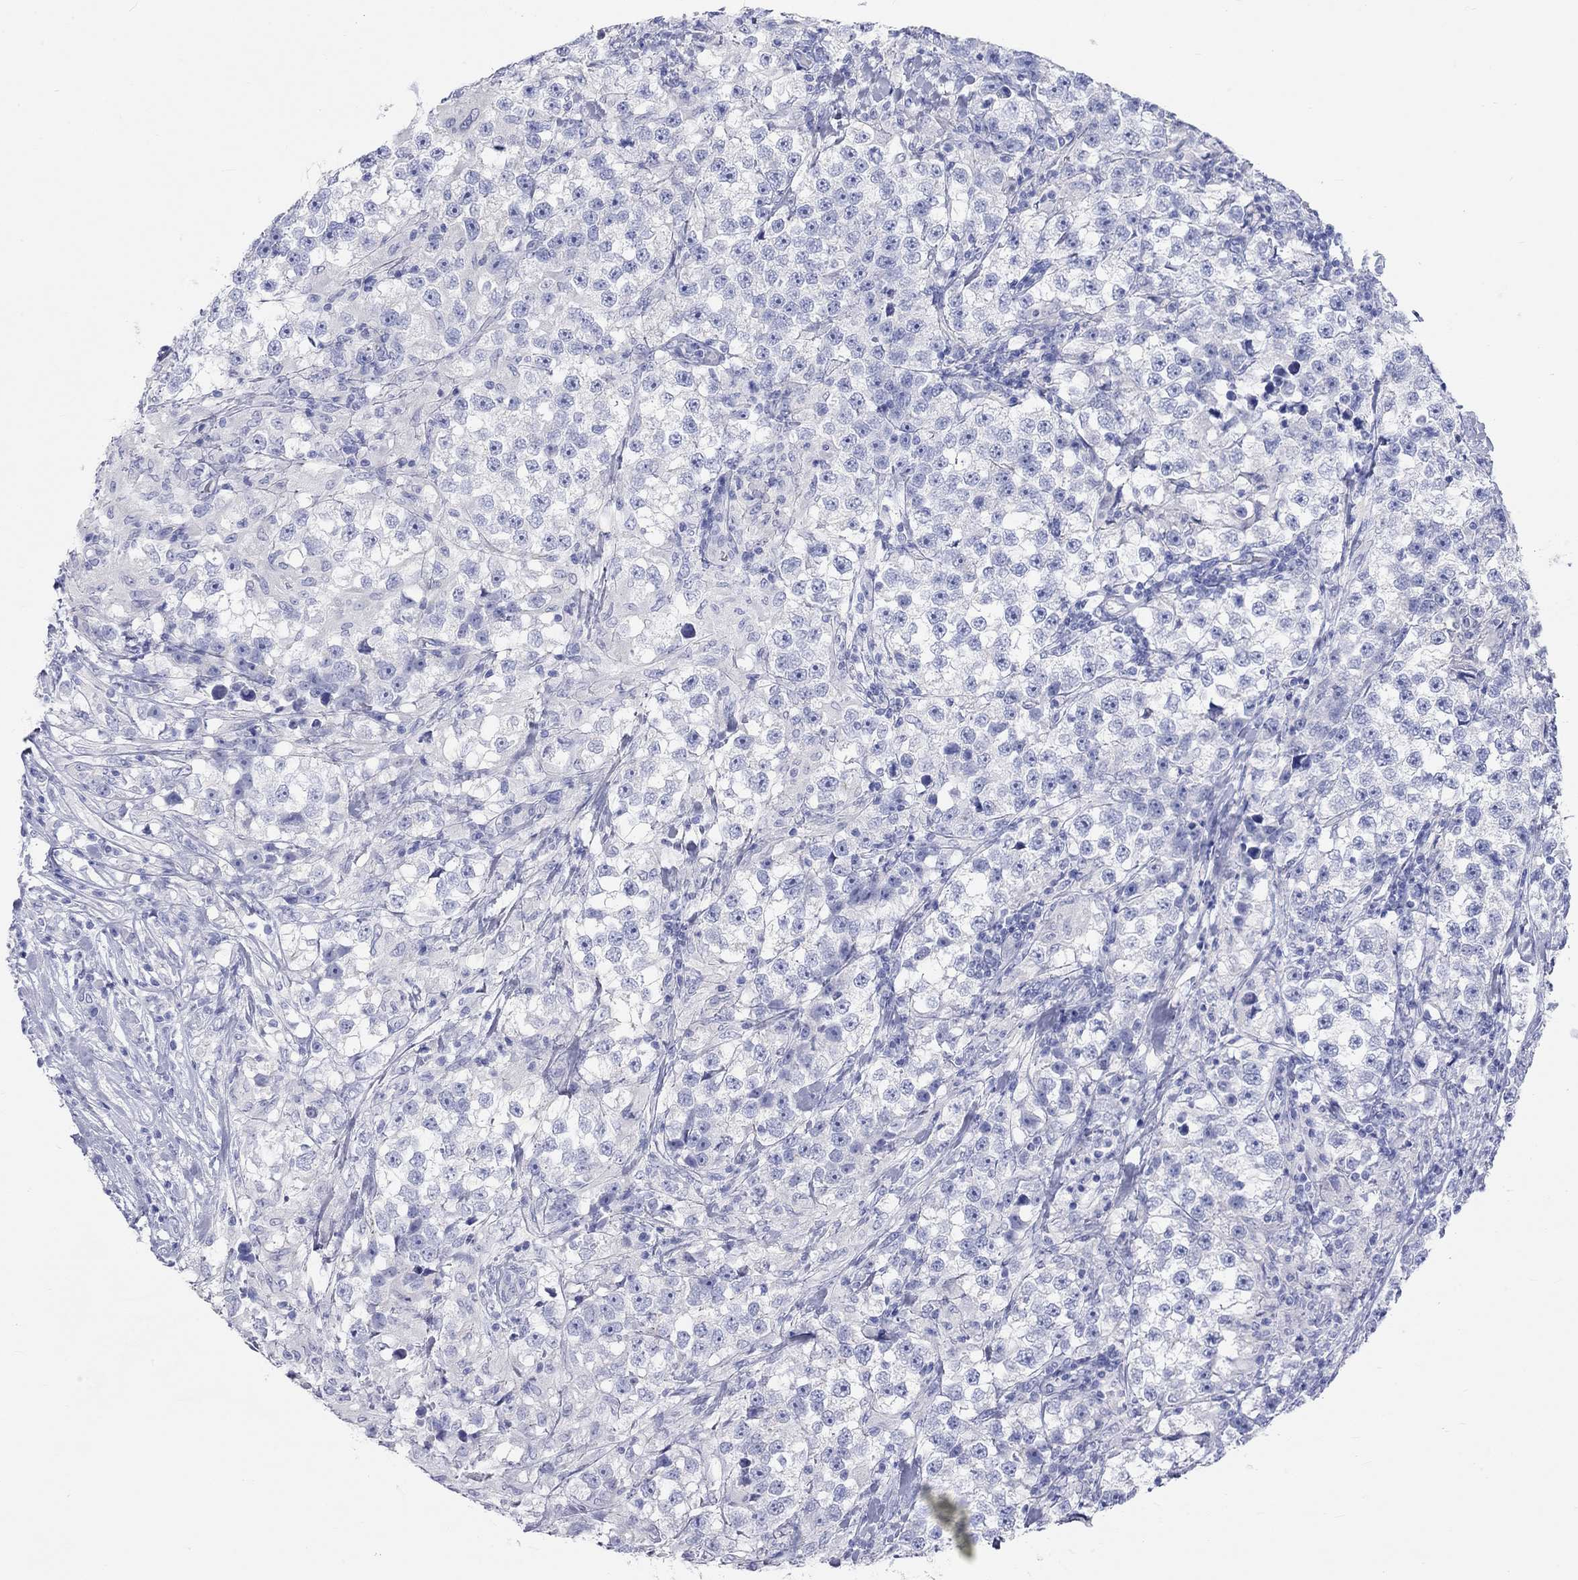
{"staining": {"intensity": "negative", "quantity": "none", "location": "none"}, "tissue": "testis cancer", "cell_type": "Tumor cells", "image_type": "cancer", "snomed": [{"axis": "morphology", "description": "Seminoma, NOS"}, {"axis": "topography", "description": "Testis"}], "caption": "A photomicrograph of testis cancer (seminoma) stained for a protein shows no brown staining in tumor cells. (Stains: DAB (3,3'-diaminobenzidine) immunohistochemistry with hematoxylin counter stain, Microscopy: brightfield microscopy at high magnification).", "gene": "SPATA9", "patient": {"sex": "male", "age": 46}}